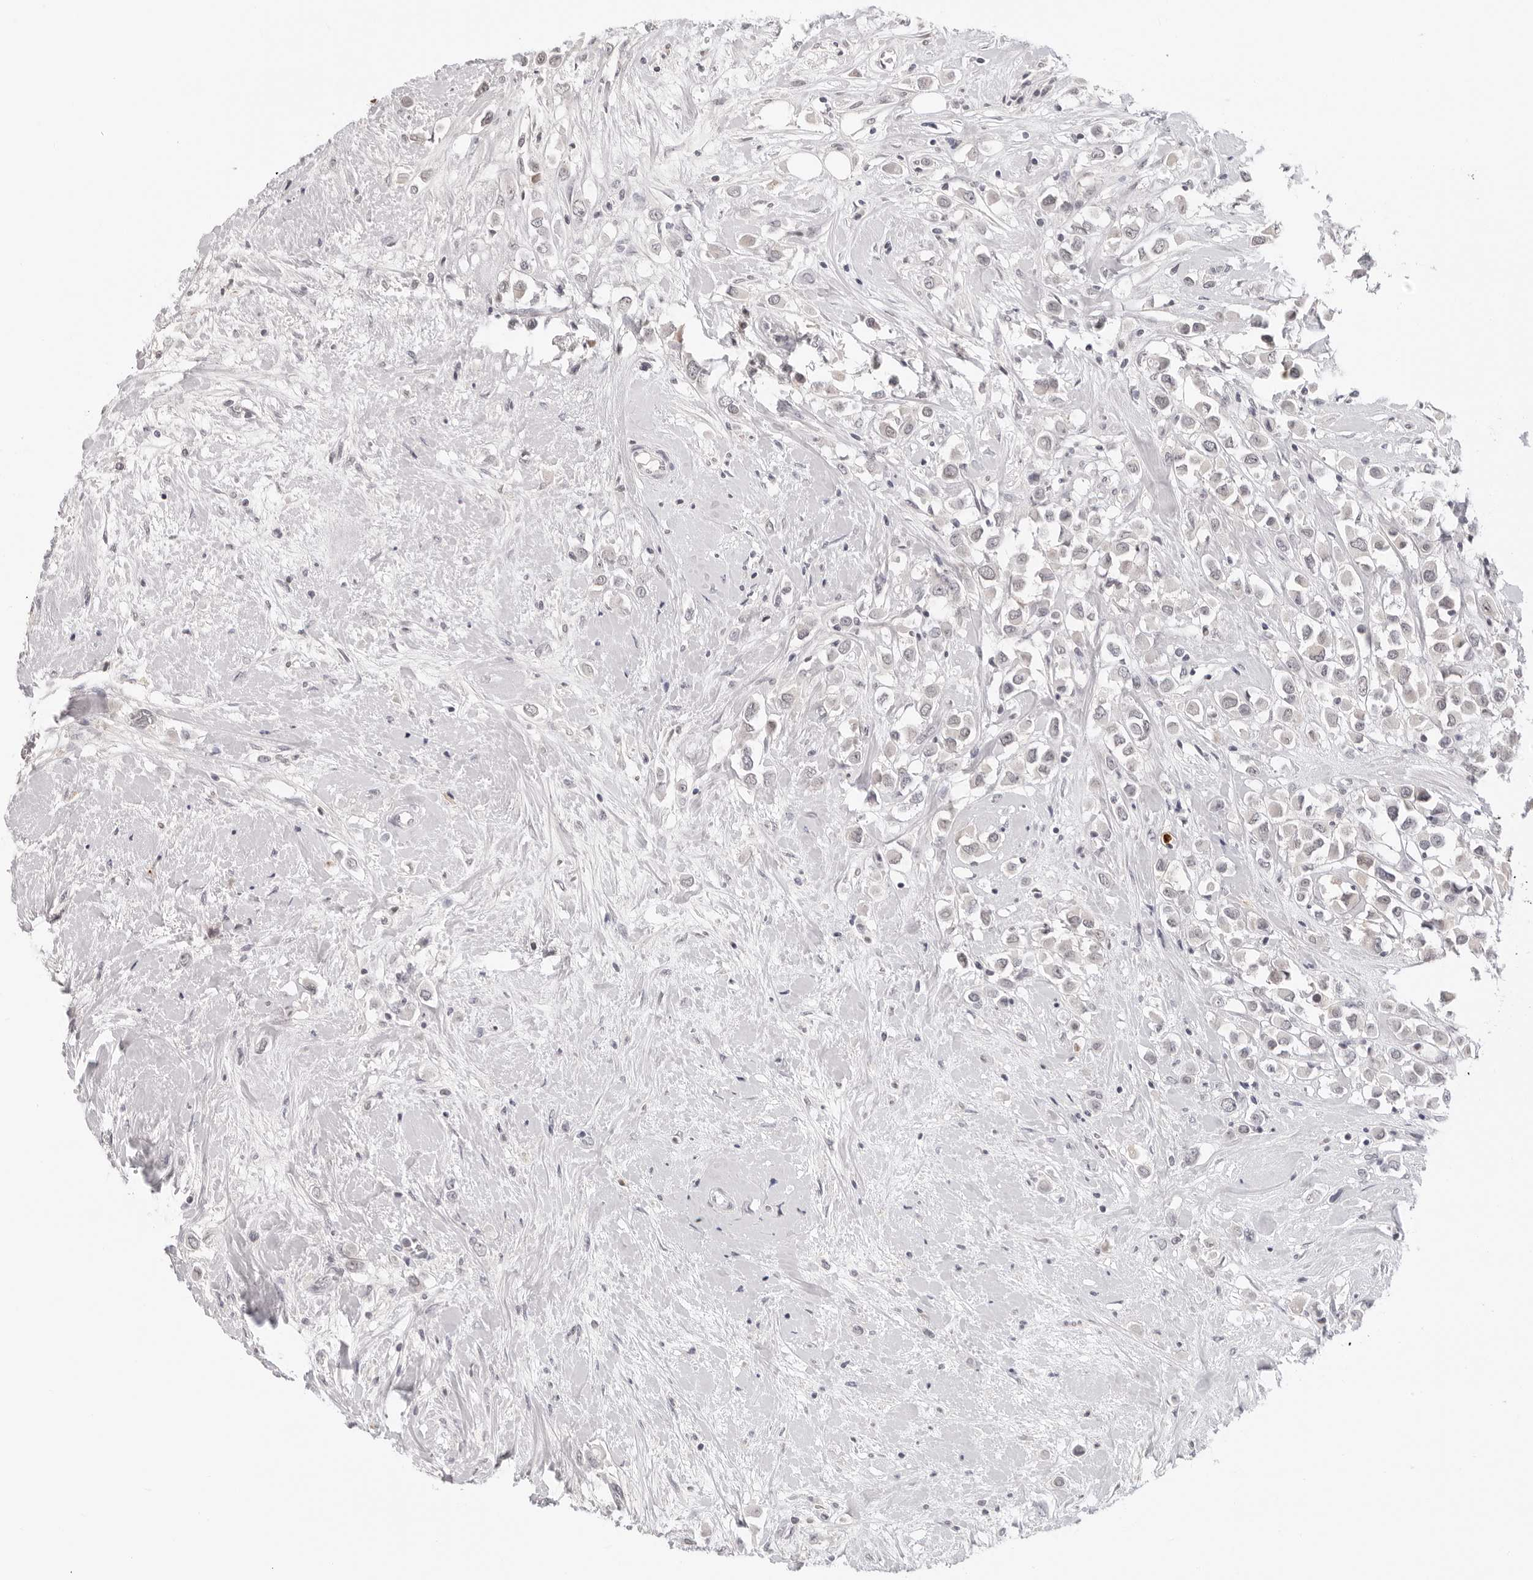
{"staining": {"intensity": "negative", "quantity": "none", "location": "none"}, "tissue": "breast cancer", "cell_type": "Tumor cells", "image_type": "cancer", "snomed": [{"axis": "morphology", "description": "Duct carcinoma"}, {"axis": "topography", "description": "Breast"}], "caption": "High power microscopy micrograph of an IHC image of breast cancer (invasive ductal carcinoma), revealing no significant positivity in tumor cells.", "gene": "MSH6", "patient": {"sex": "female", "age": 61}}